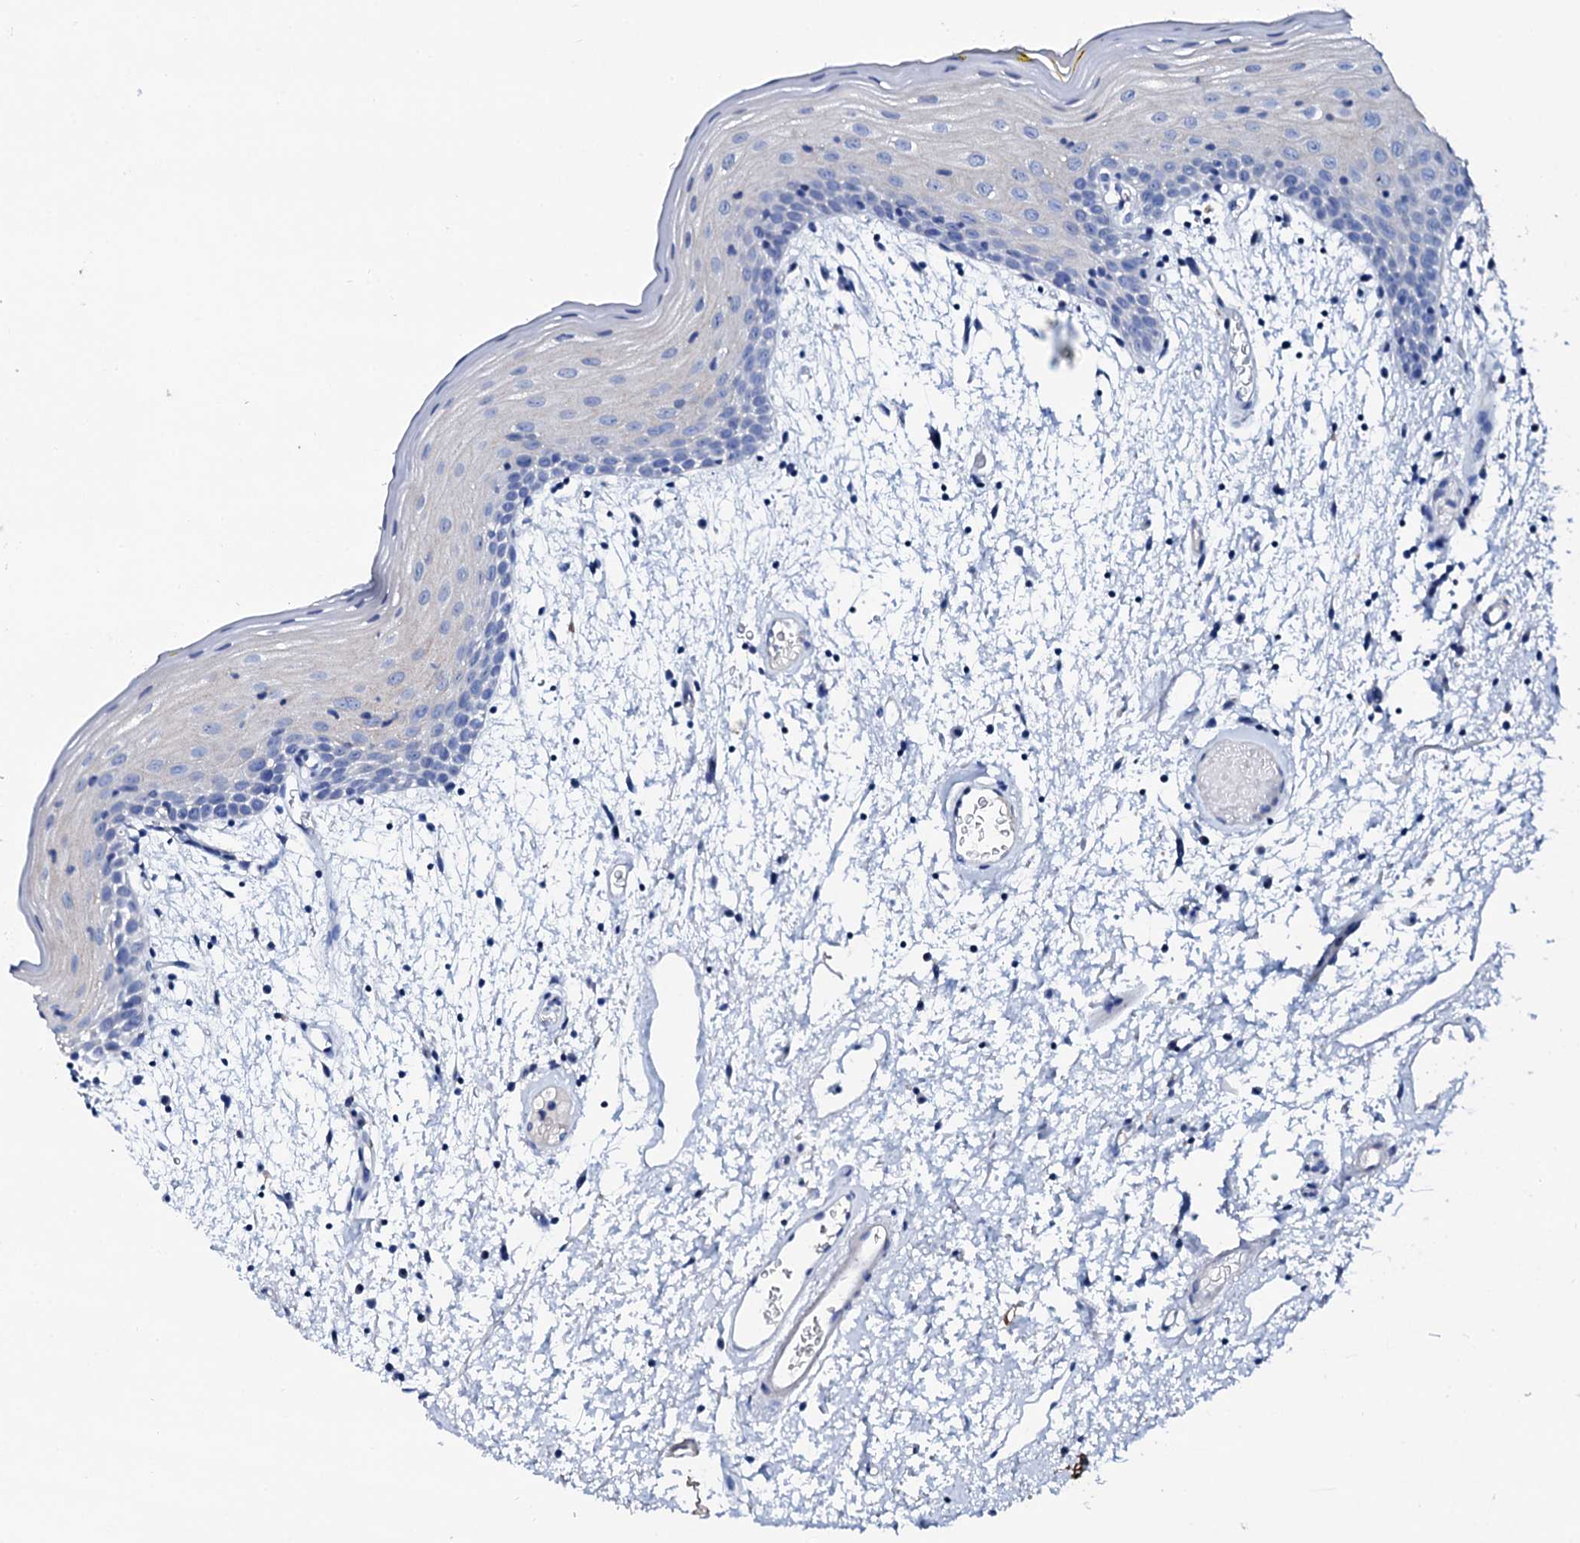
{"staining": {"intensity": "negative", "quantity": "none", "location": "none"}, "tissue": "oral mucosa", "cell_type": "Squamous epithelial cells", "image_type": "normal", "snomed": [{"axis": "morphology", "description": "Normal tissue, NOS"}, {"axis": "topography", "description": "Skeletal muscle"}, {"axis": "topography", "description": "Oral tissue"}, {"axis": "topography", "description": "Salivary gland"}, {"axis": "topography", "description": "Peripheral nerve tissue"}], "caption": "Squamous epithelial cells are negative for brown protein staining in benign oral mucosa.", "gene": "GLB1L3", "patient": {"sex": "male", "age": 54}}